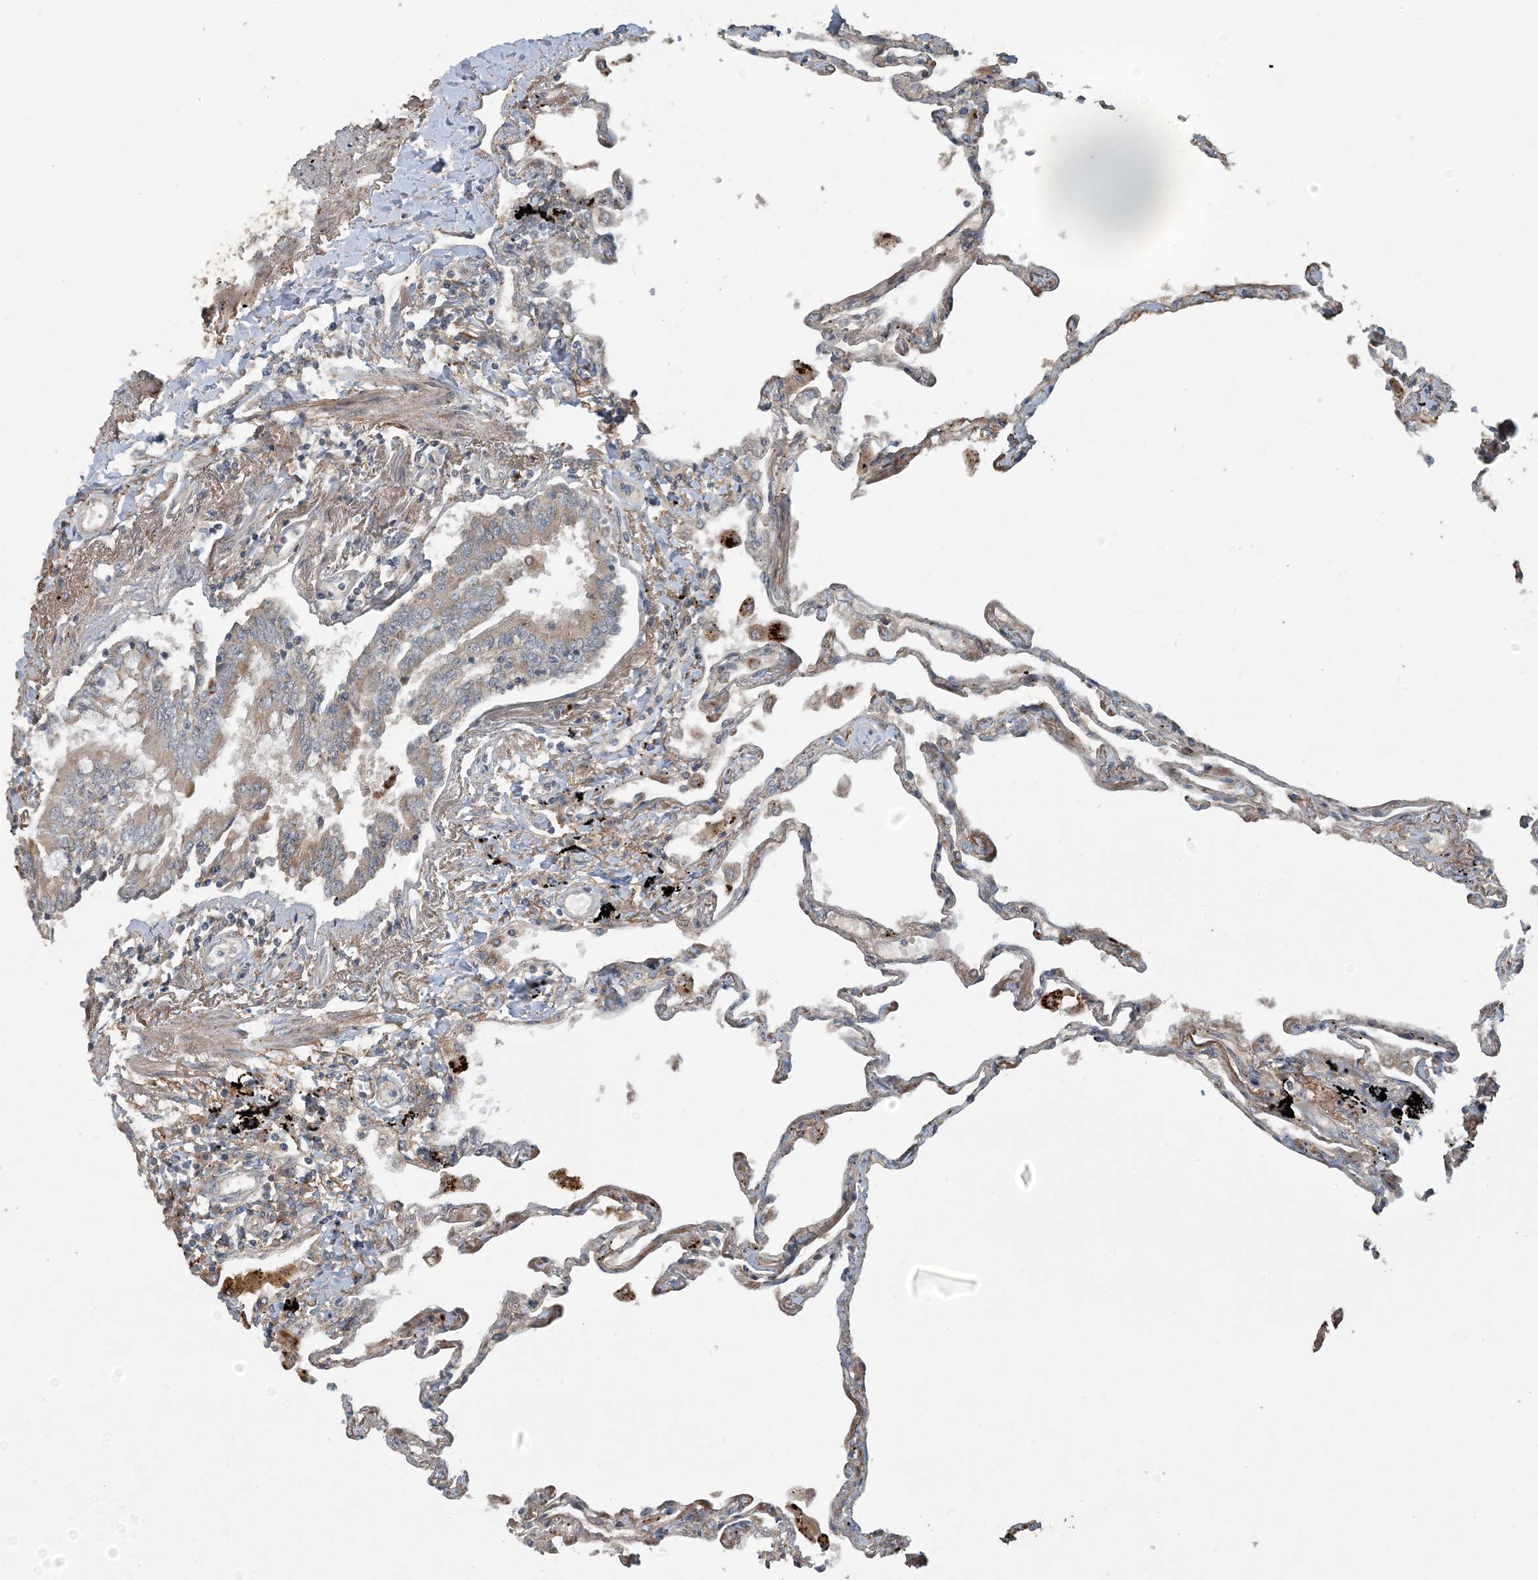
{"staining": {"intensity": "weak", "quantity": "25%-75%", "location": "cytoplasmic/membranous"}, "tissue": "lung", "cell_type": "Alveolar cells", "image_type": "normal", "snomed": [{"axis": "morphology", "description": "Normal tissue, NOS"}, {"axis": "topography", "description": "Lung"}], "caption": "IHC (DAB (3,3'-diaminobenzidine)) staining of normal human lung displays weak cytoplasmic/membranous protein positivity in about 25%-75% of alveolar cells. The protein of interest is stained brown, and the nuclei are stained in blue (DAB (3,3'-diaminobenzidine) IHC with brightfield microscopy, high magnification).", "gene": "LTN1", "patient": {"sex": "female", "age": 67}}